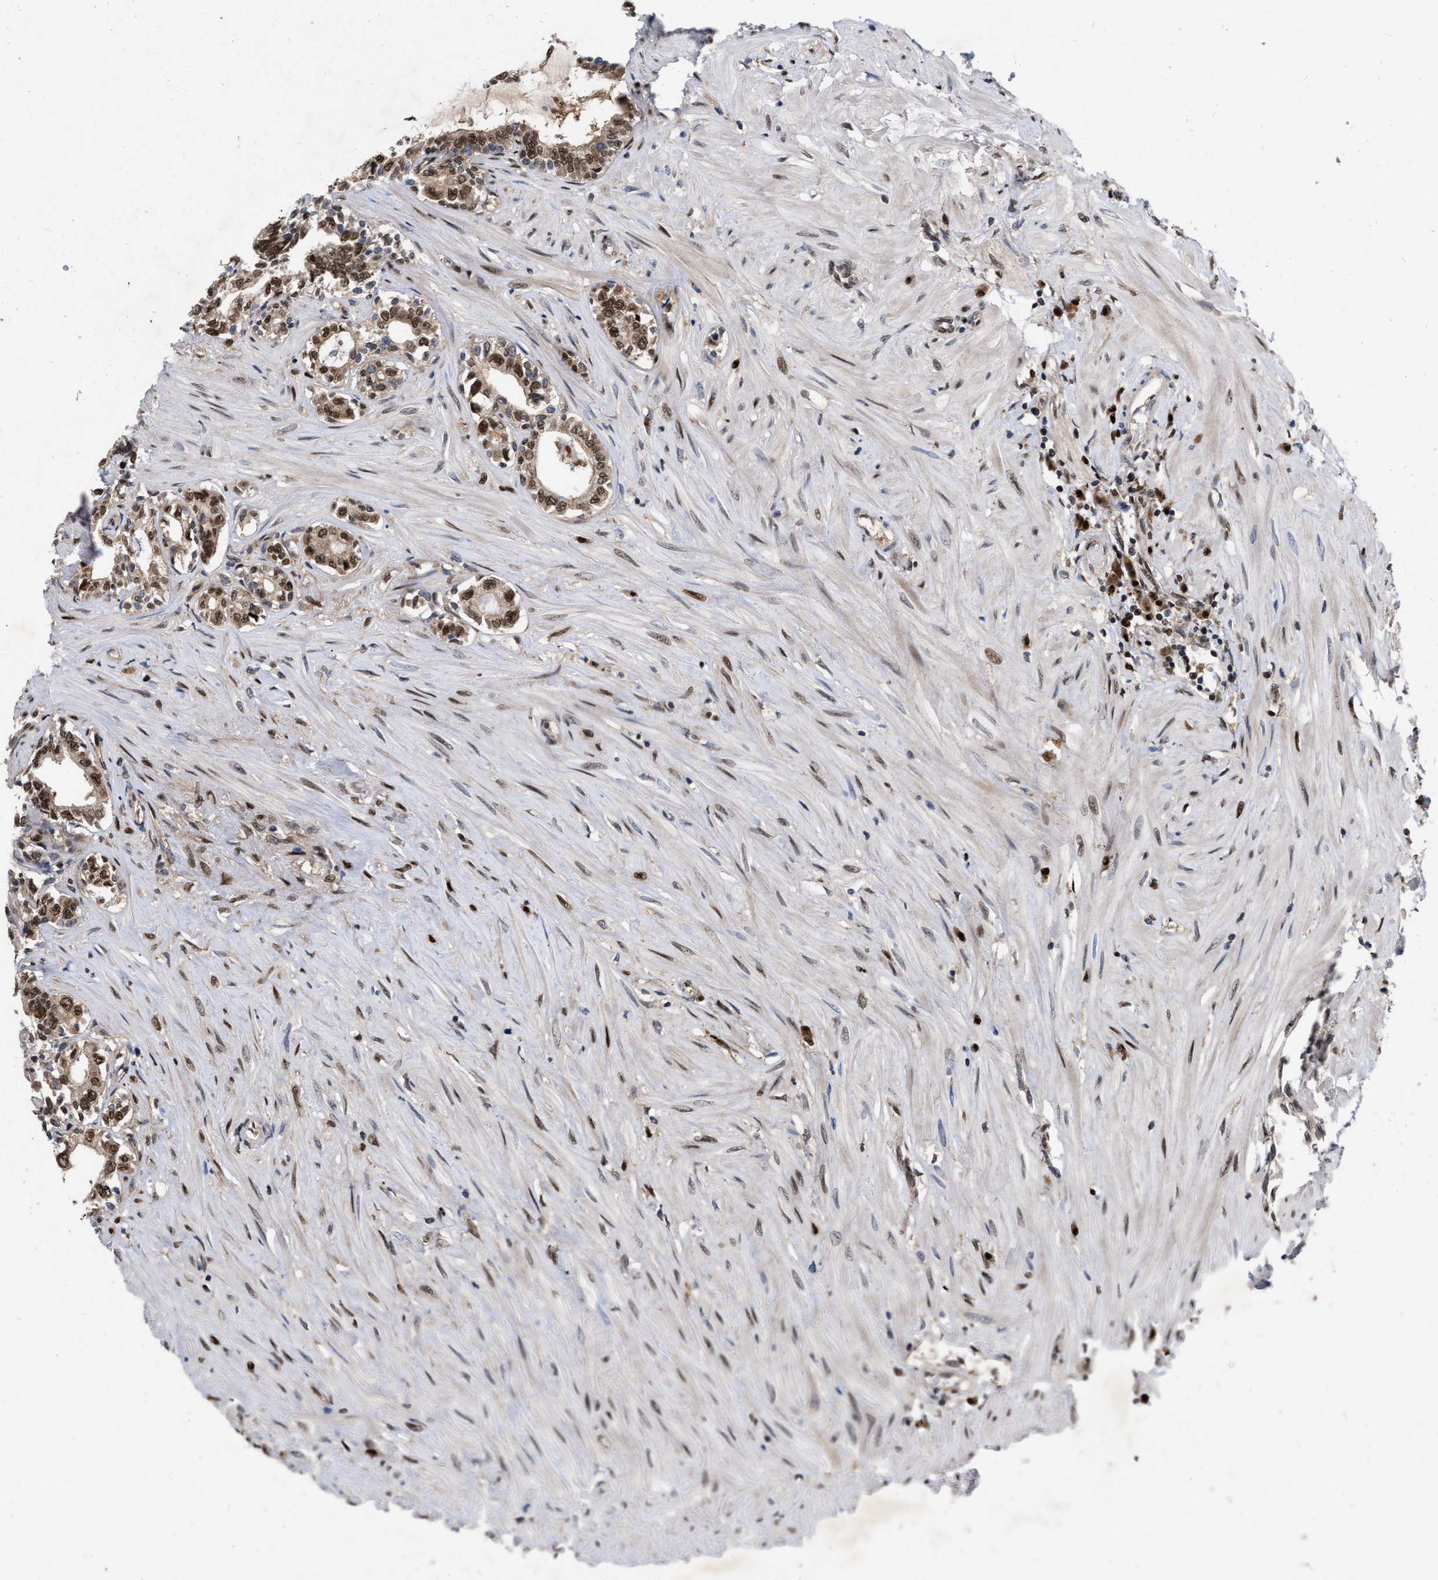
{"staining": {"intensity": "moderate", "quantity": ">75%", "location": "cytoplasmic/membranous,nuclear"}, "tissue": "seminal vesicle", "cell_type": "Glandular cells", "image_type": "normal", "snomed": [{"axis": "morphology", "description": "Normal tissue, NOS"}, {"axis": "morphology", "description": "Adenocarcinoma, High grade"}, {"axis": "topography", "description": "Prostate"}, {"axis": "topography", "description": "Seminal veicle"}], "caption": "Protein positivity by IHC exhibits moderate cytoplasmic/membranous,nuclear expression in about >75% of glandular cells in unremarkable seminal vesicle.", "gene": "MDM4", "patient": {"sex": "male", "age": 55}}